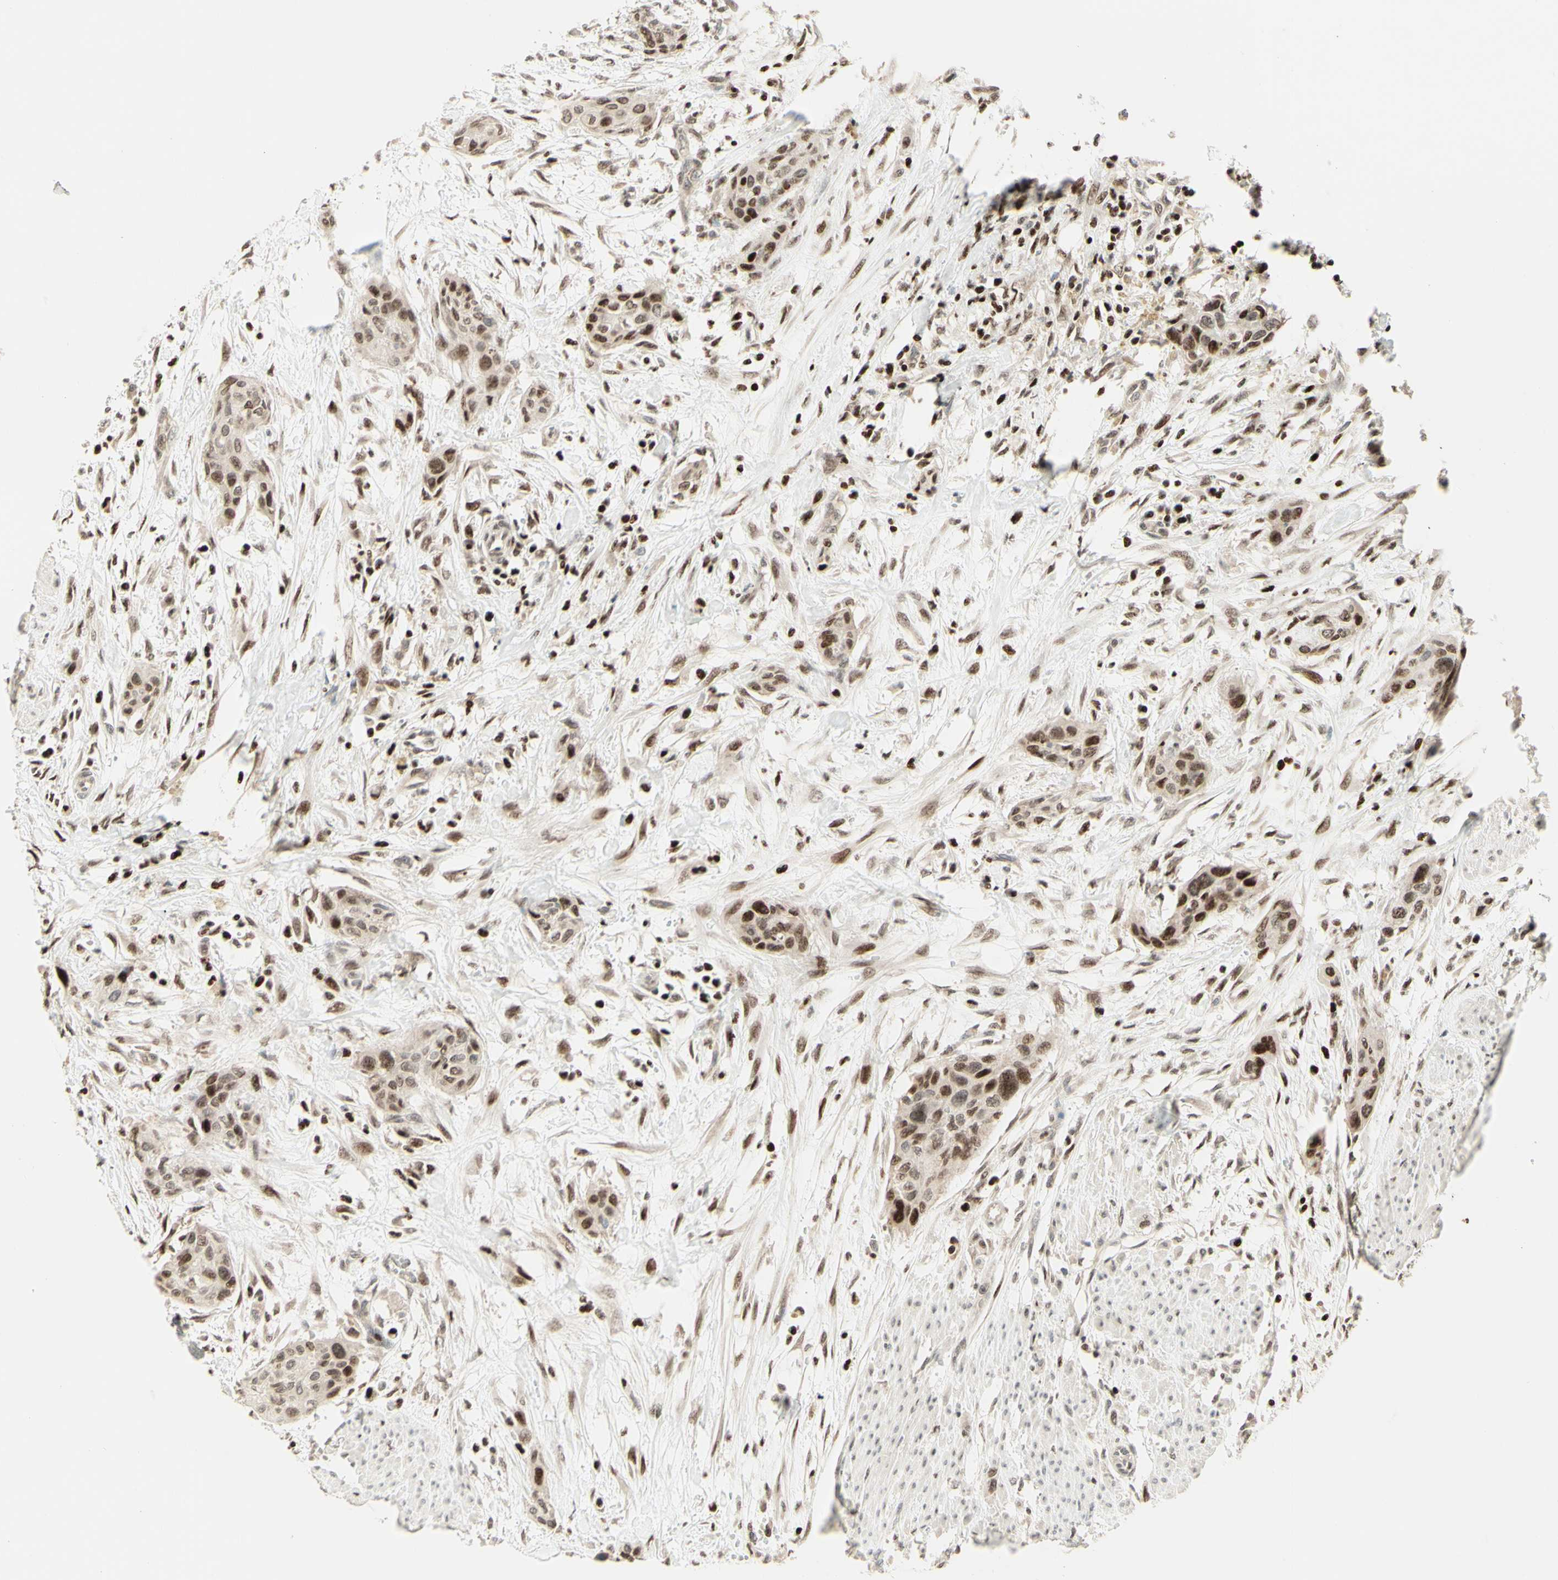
{"staining": {"intensity": "moderate", "quantity": ">75%", "location": "cytoplasmic/membranous,nuclear"}, "tissue": "urothelial cancer", "cell_type": "Tumor cells", "image_type": "cancer", "snomed": [{"axis": "morphology", "description": "Urothelial carcinoma, High grade"}, {"axis": "topography", "description": "Urinary bladder"}], "caption": "A micrograph showing moderate cytoplasmic/membranous and nuclear positivity in about >75% of tumor cells in urothelial carcinoma (high-grade), as visualized by brown immunohistochemical staining.", "gene": "CDKL5", "patient": {"sex": "male", "age": 35}}